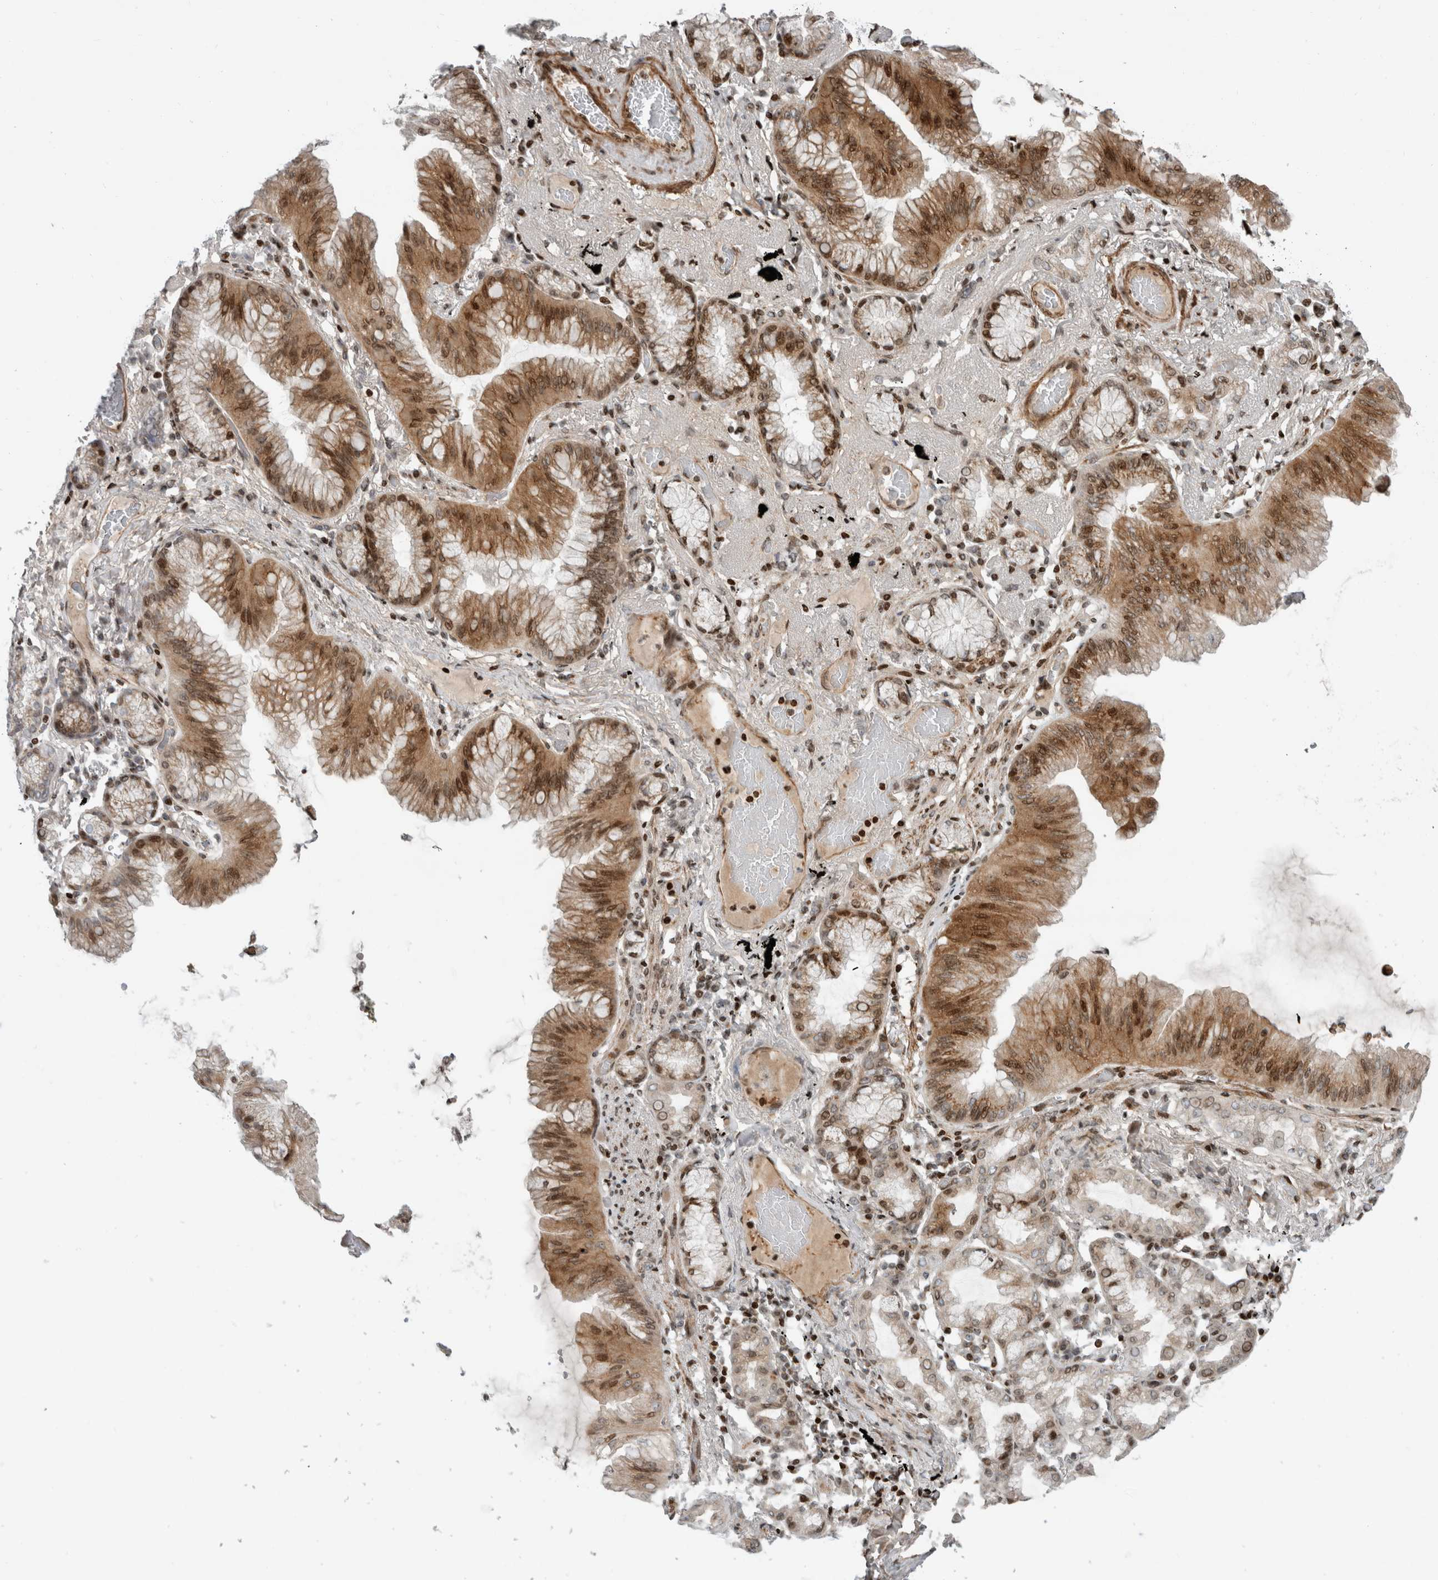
{"staining": {"intensity": "moderate", "quantity": "25%-75%", "location": "cytoplasmic/membranous,nuclear"}, "tissue": "lung cancer", "cell_type": "Tumor cells", "image_type": "cancer", "snomed": [{"axis": "morphology", "description": "Adenocarcinoma, NOS"}, {"axis": "topography", "description": "Lung"}], "caption": "Tumor cells demonstrate medium levels of moderate cytoplasmic/membranous and nuclear staining in approximately 25%-75% of cells in human adenocarcinoma (lung).", "gene": "GINS4", "patient": {"sex": "female", "age": 70}}